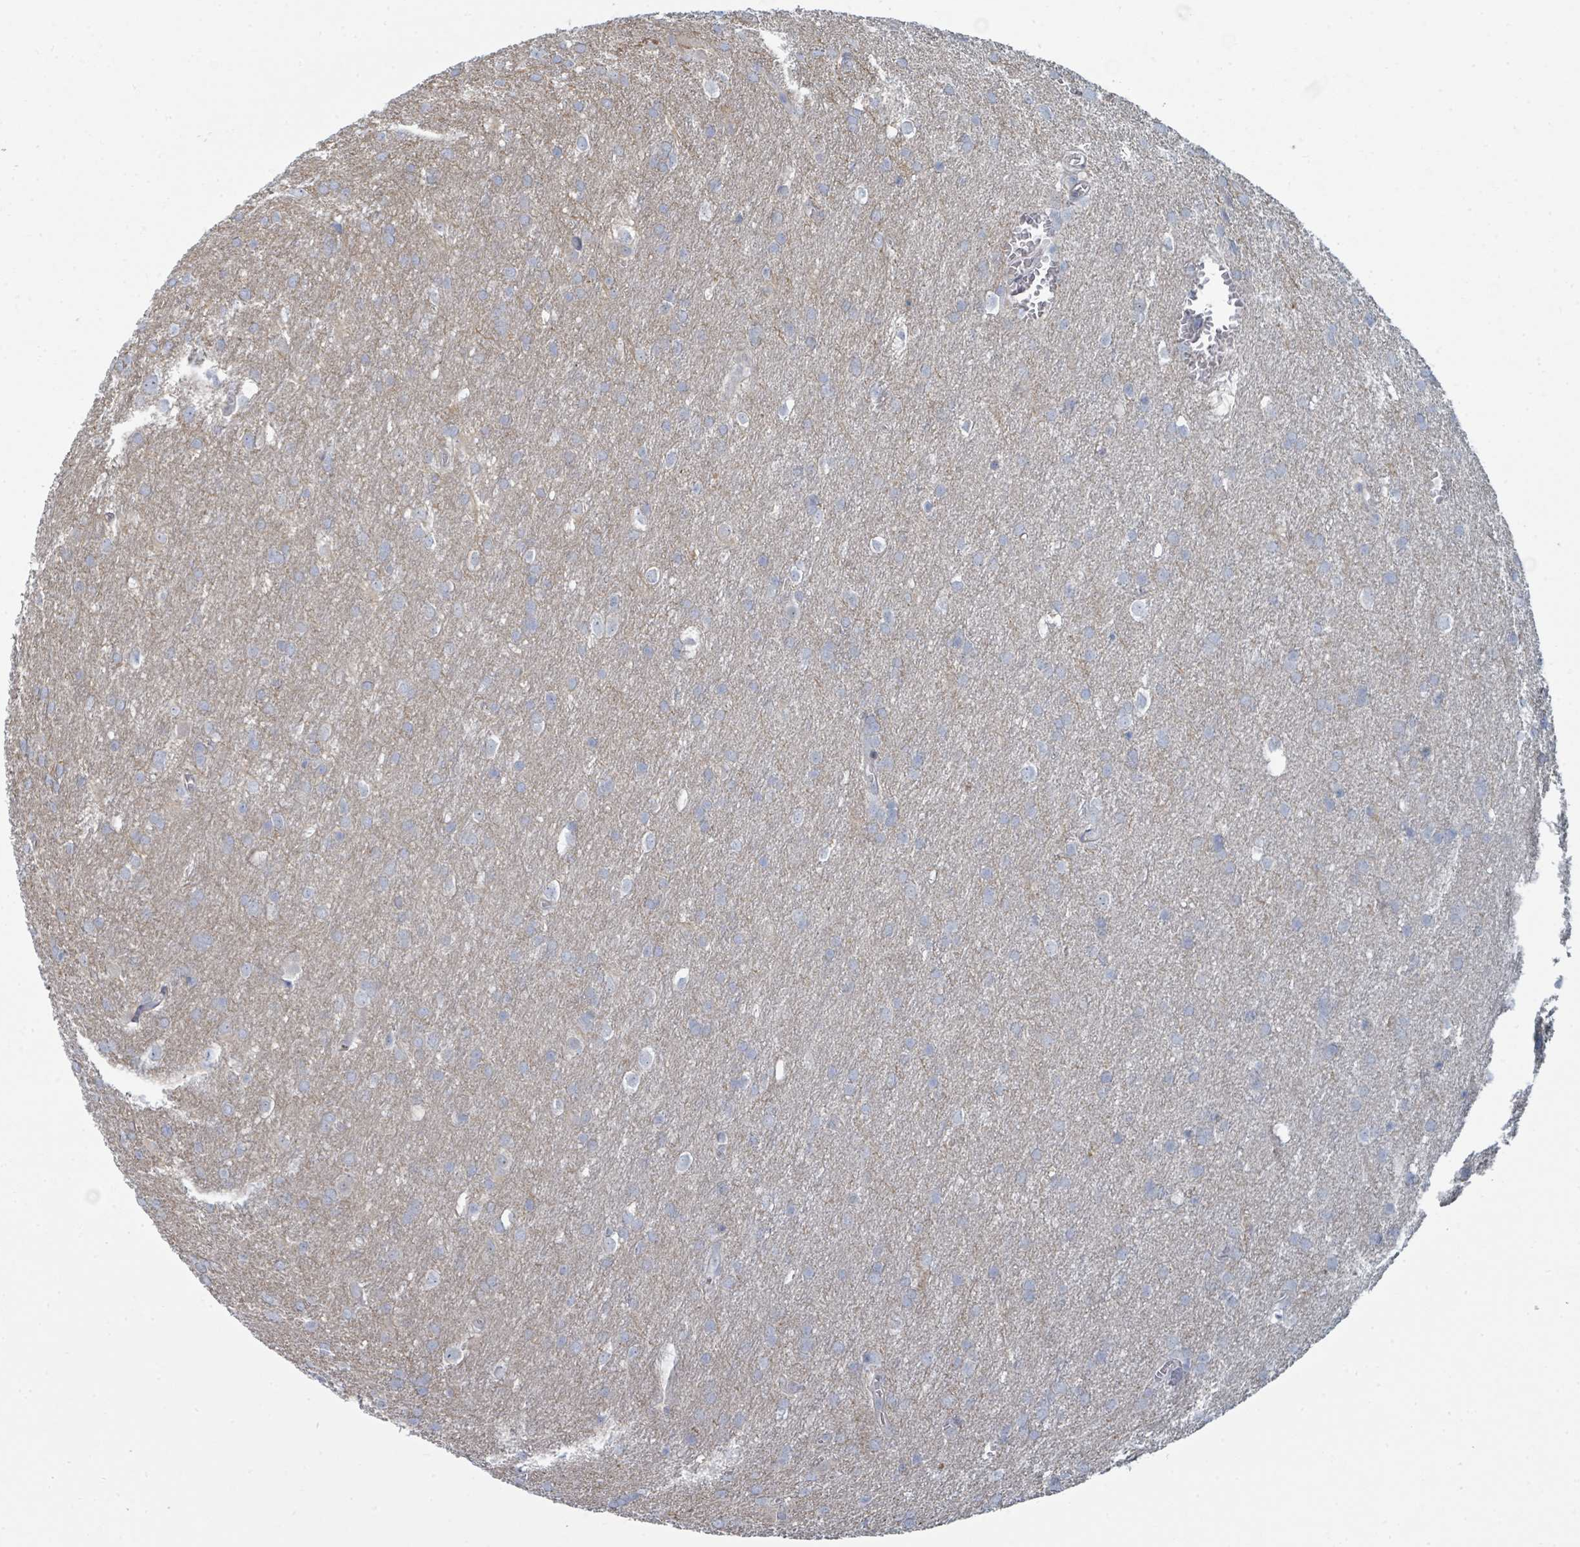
{"staining": {"intensity": "negative", "quantity": "none", "location": "none"}, "tissue": "glioma", "cell_type": "Tumor cells", "image_type": "cancer", "snomed": [{"axis": "morphology", "description": "Glioma, malignant, Low grade"}, {"axis": "topography", "description": "Brain"}], "caption": "Tumor cells are negative for protein expression in human glioma.", "gene": "SLC25A45", "patient": {"sex": "female", "age": 32}}